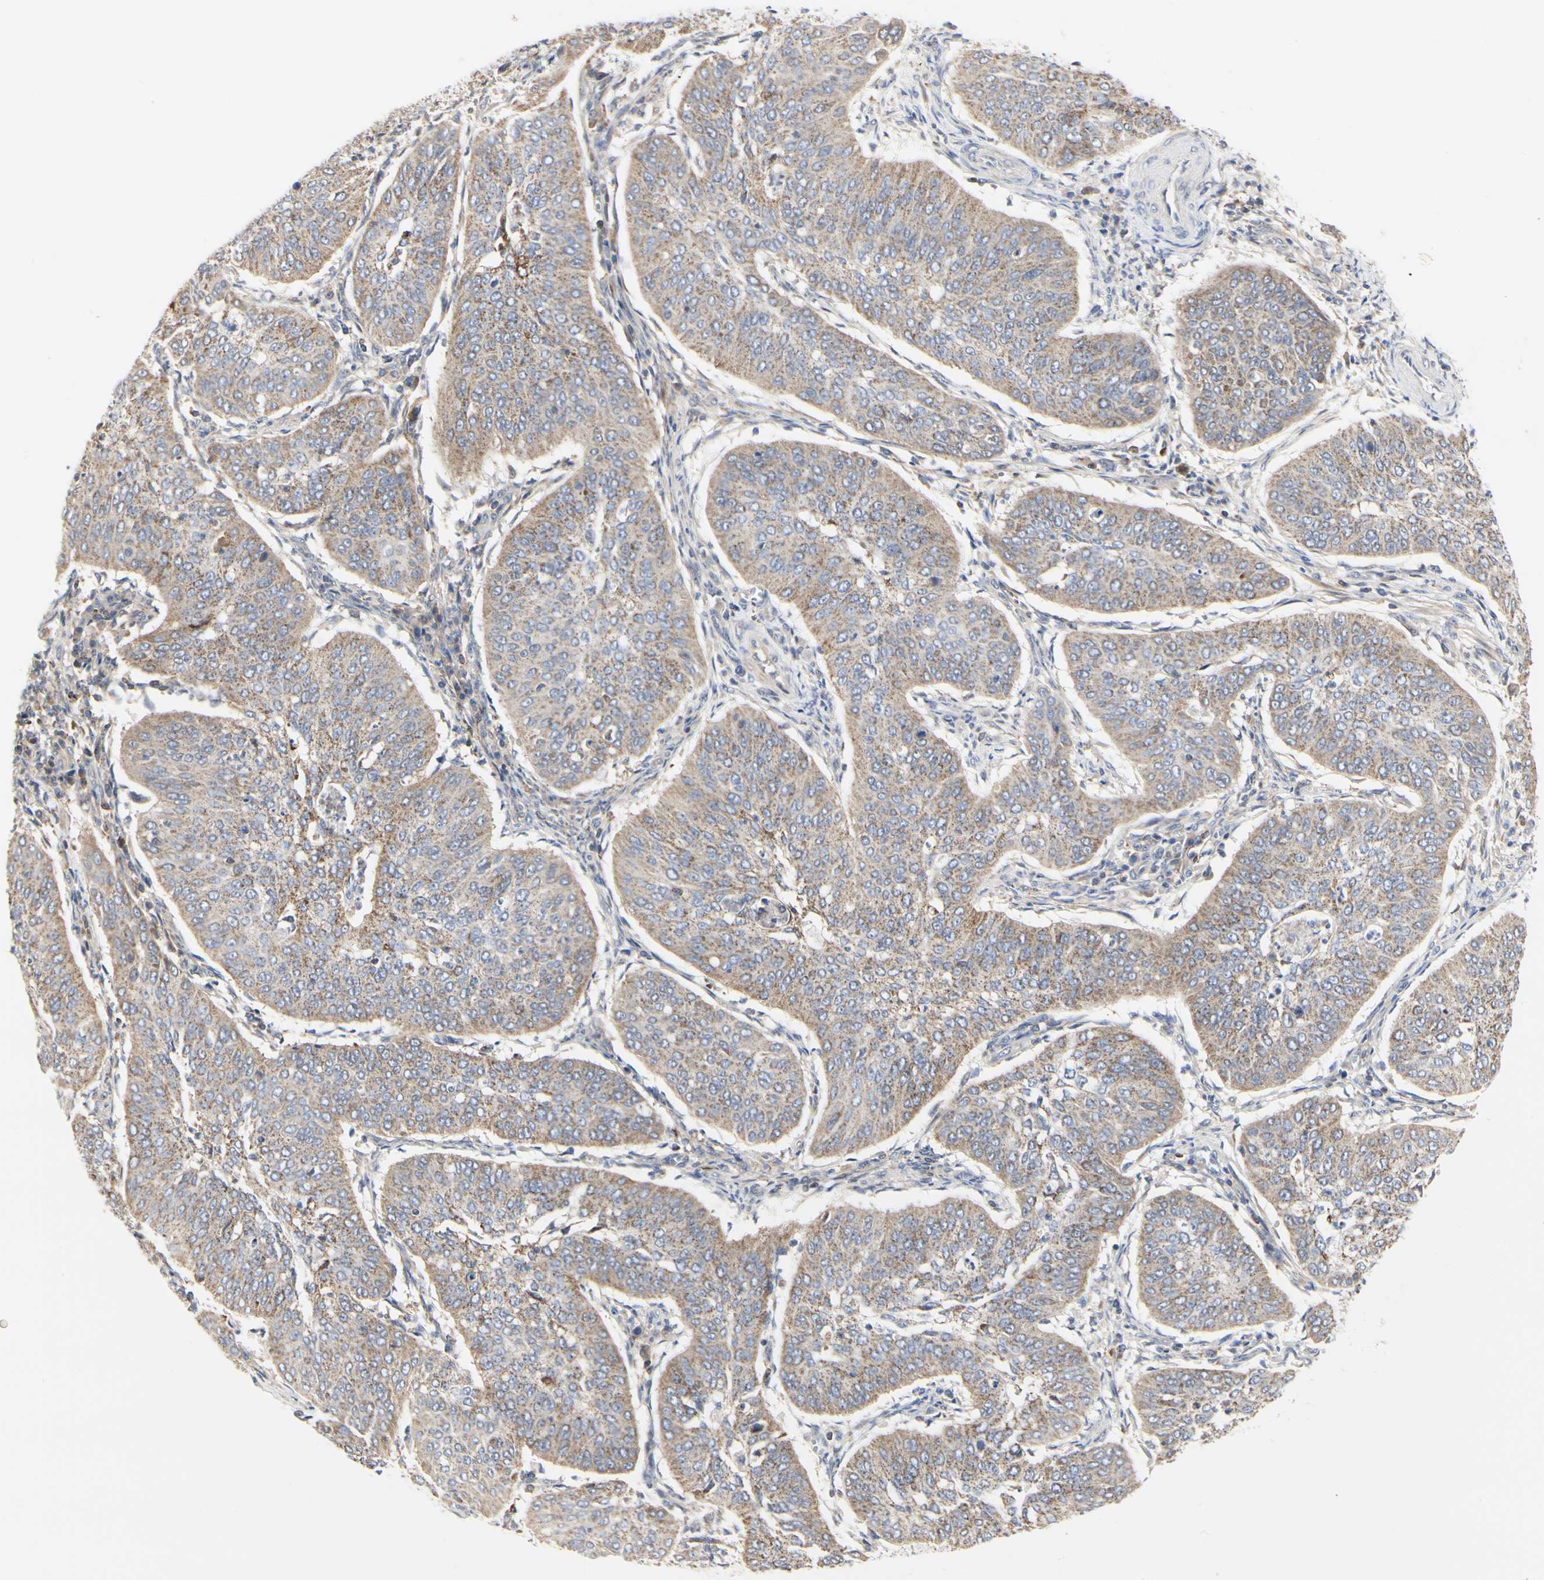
{"staining": {"intensity": "weak", "quantity": ">75%", "location": "cytoplasmic/membranous"}, "tissue": "cervical cancer", "cell_type": "Tumor cells", "image_type": "cancer", "snomed": [{"axis": "morphology", "description": "Normal tissue, NOS"}, {"axis": "morphology", "description": "Squamous cell carcinoma, NOS"}, {"axis": "topography", "description": "Cervix"}], "caption": "Human squamous cell carcinoma (cervical) stained with a protein marker exhibits weak staining in tumor cells.", "gene": "SHANK2", "patient": {"sex": "female", "age": 39}}